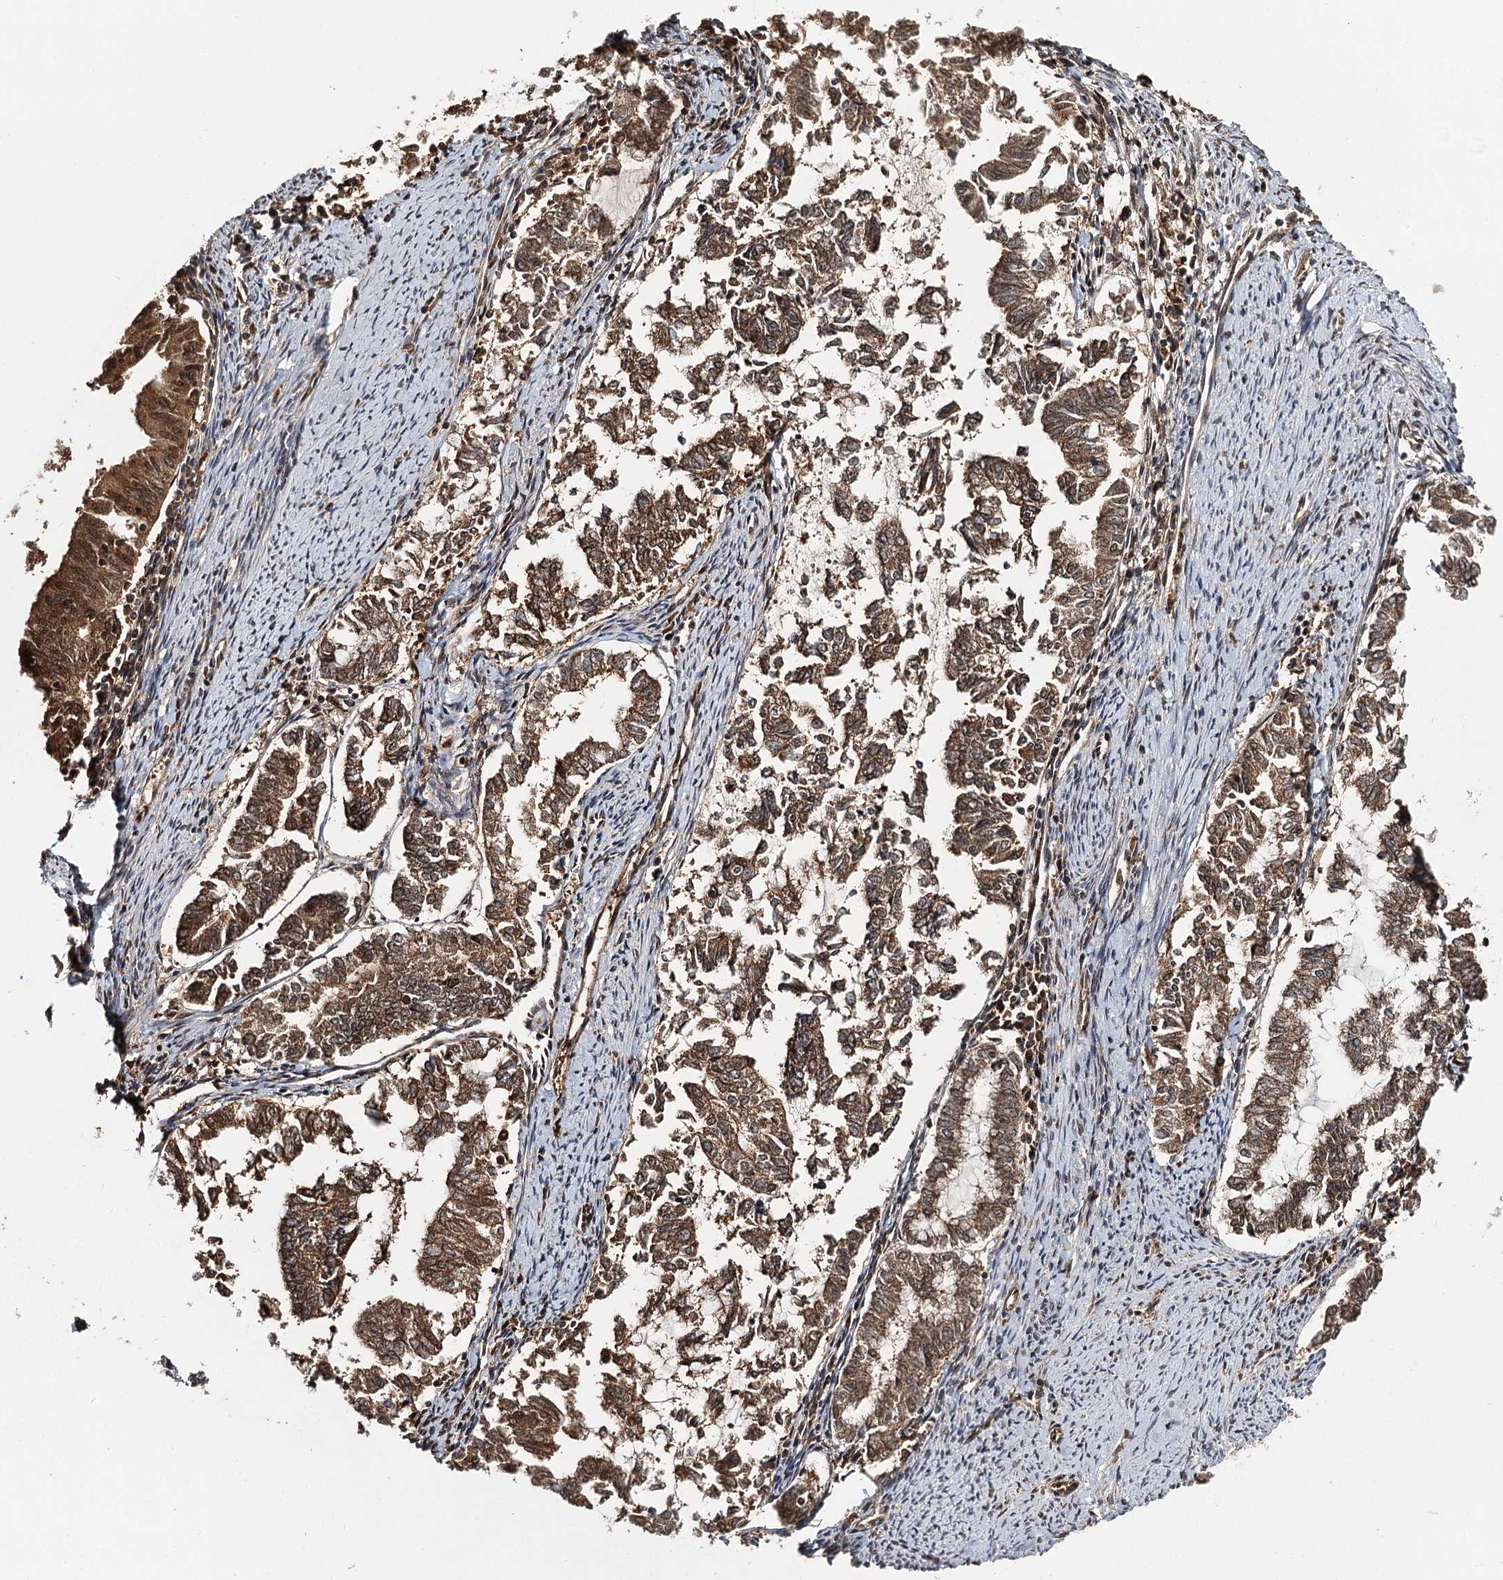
{"staining": {"intensity": "moderate", "quantity": ">75%", "location": "cytoplasmic/membranous,nuclear"}, "tissue": "endometrial cancer", "cell_type": "Tumor cells", "image_type": "cancer", "snomed": [{"axis": "morphology", "description": "Adenocarcinoma, NOS"}, {"axis": "topography", "description": "Endometrium"}], "caption": "Human endometrial adenocarcinoma stained with a brown dye shows moderate cytoplasmic/membranous and nuclear positive positivity in about >75% of tumor cells.", "gene": "N6AMT1", "patient": {"sex": "female", "age": 79}}